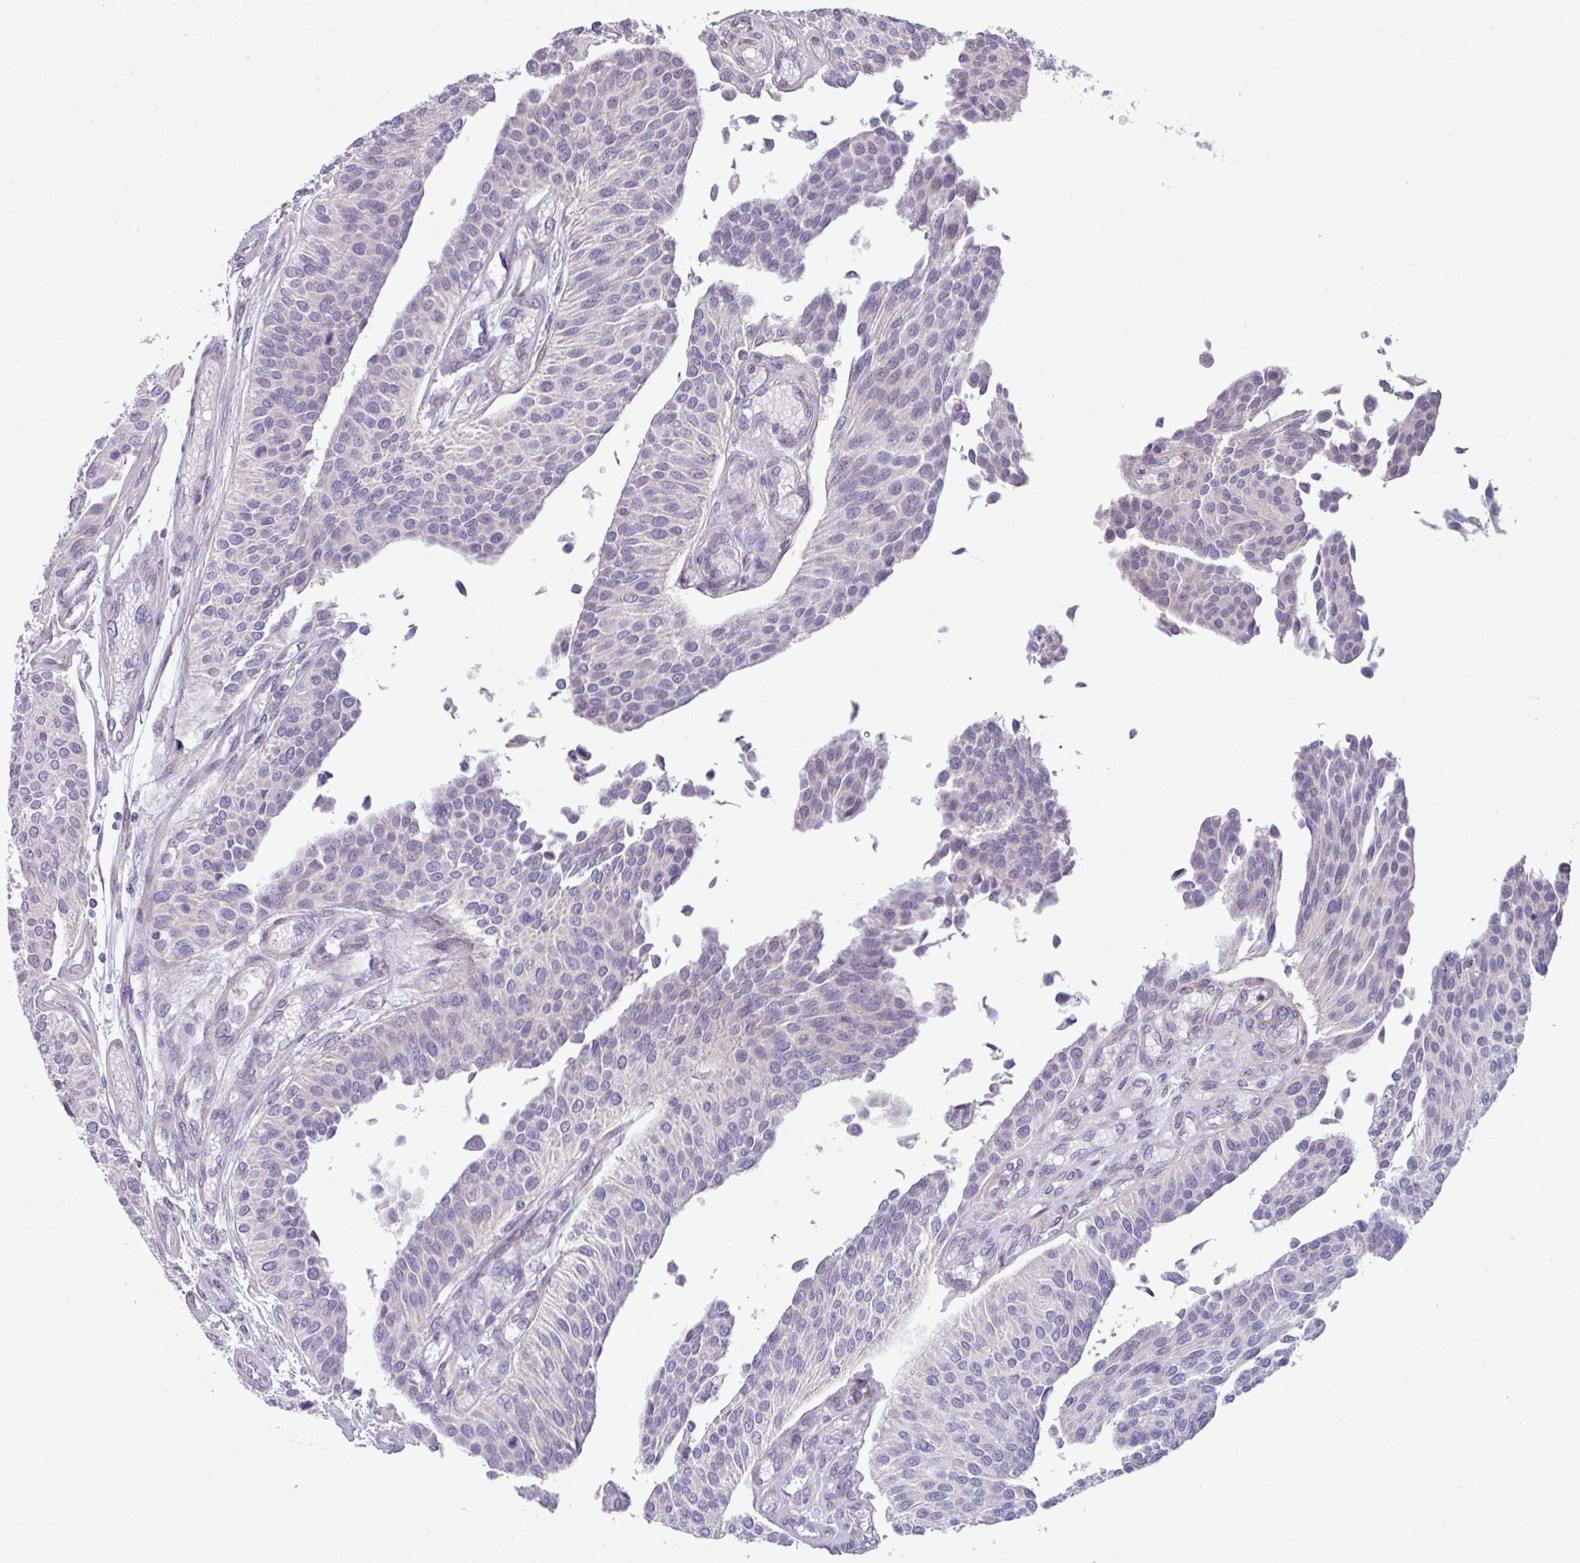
{"staining": {"intensity": "negative", "quantity": "none", "location": "none"}, "tissue": "urothelial cancer", "cell_type": "Tumor cells", "image_type": "cancer", "snomed": [{"axis": "morphology", "description": "Urothelial carcinoma, NOS"}, {"axis": "topography", "description": "Urinary bladder"}], "caption": "This is an IHC histopathology image of human urothelial cancer. There is no expression in tumor cells.", "gene": "IRGC", "patient": {"sex": "male", "age": 55}}